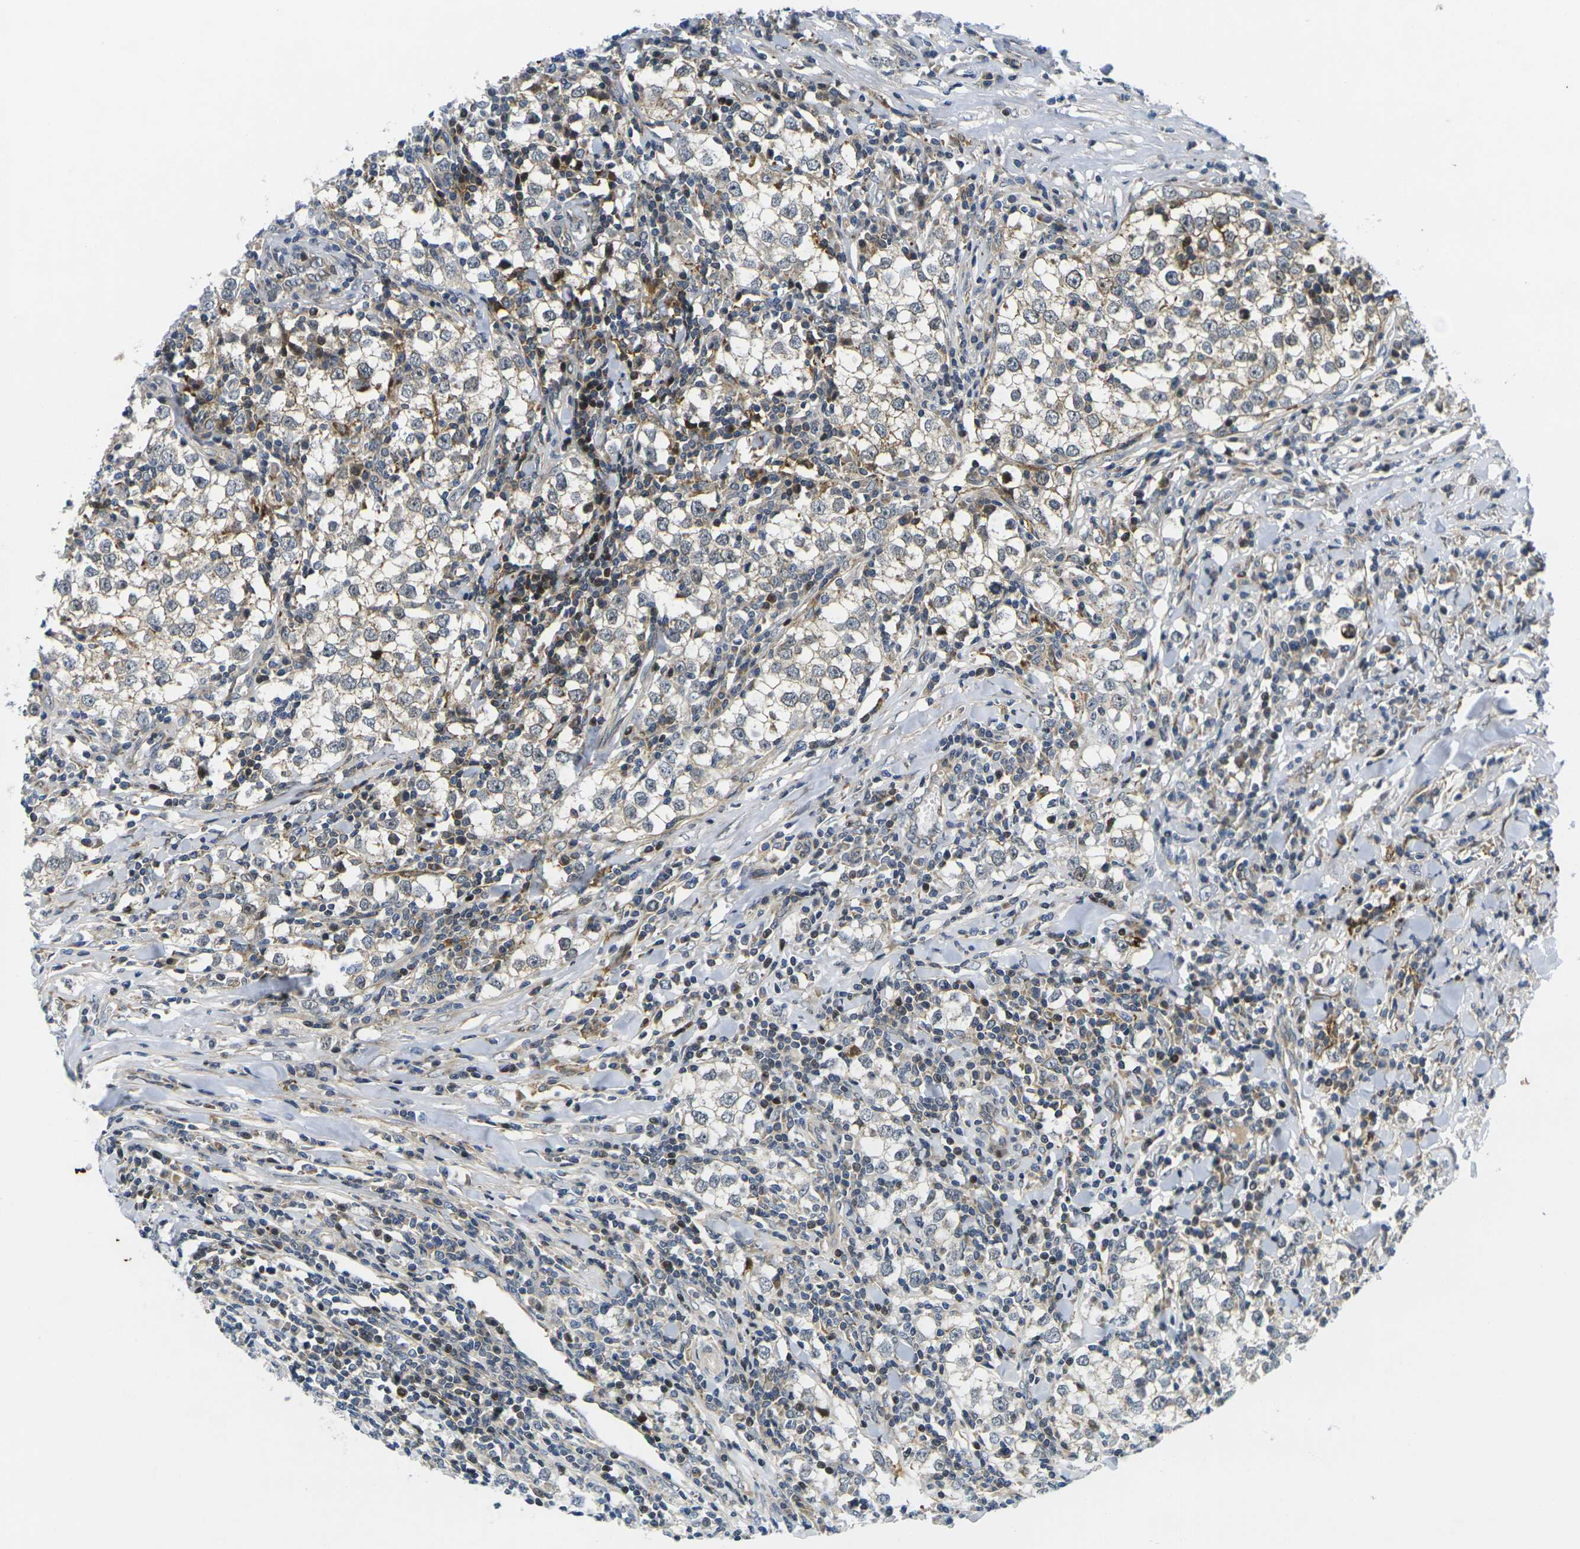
{"staining": {"intensity": "weak", "quantity": ">75%", "location": "cytoplasmic/membranous"}, "tissue": "testis cancer", "cell_type": "Tumor cells", "image_type": "cancer", "snomed": [{"axis": "morphology", "description": "Seminoma, NOS"}, {"axis": "morphology", "description": "Carcinoma, Embryonal, NOS"}, {"axis": "topography", "description": "Testis"}], "caption": "Immunohistochemistry (IHC) photomicrograph of neoplastic tissue: human embryonal carcinoma (testis) stained using immunohistochemistry displays low levels of weak protein expression localized specifically in the cytoplasmic/membranous of tumor cells, appearing as a cytoplasmic/membranous brown color.", "gene": "ROBO2", "patient": {"sex": "male", "age": 36}}